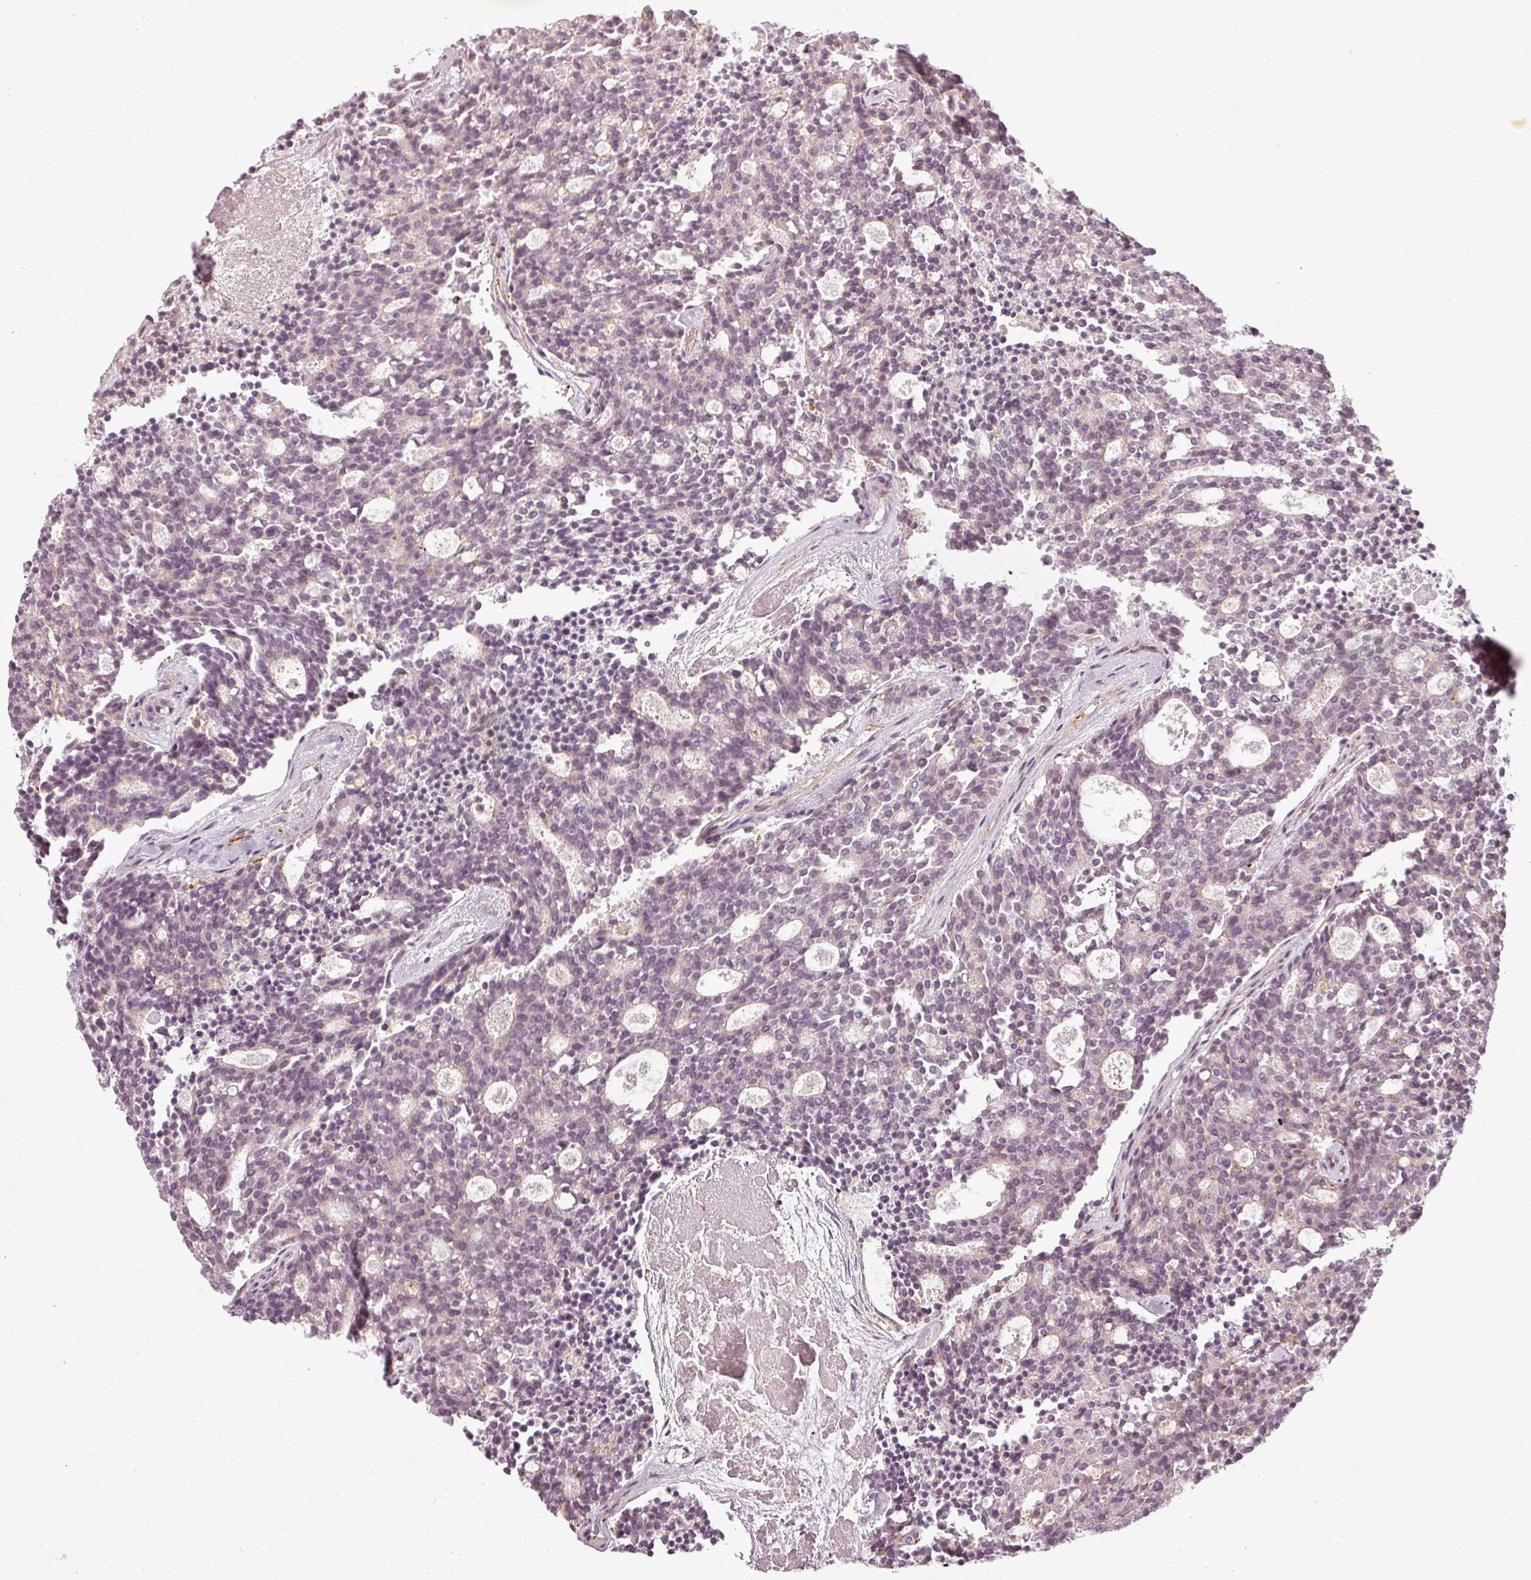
{"staining": {"intensity": "negative", "quantity": "none", "location": "none"}, "tissue": "carcinoid", "cell_type": "Tumor cells", "image_type": "cancer", "snomed": [{"axis": "morphology", "description": "Carcinoid, malignant, NOS"}, {"axis": "topography", "description": "Pancreas"}], "caption": "The photomicrograph reveals no staining of tumor cells in carcinoid (malignant).", "gene": "CLIC1", "patient": {"sex": "female", "age": 54}}